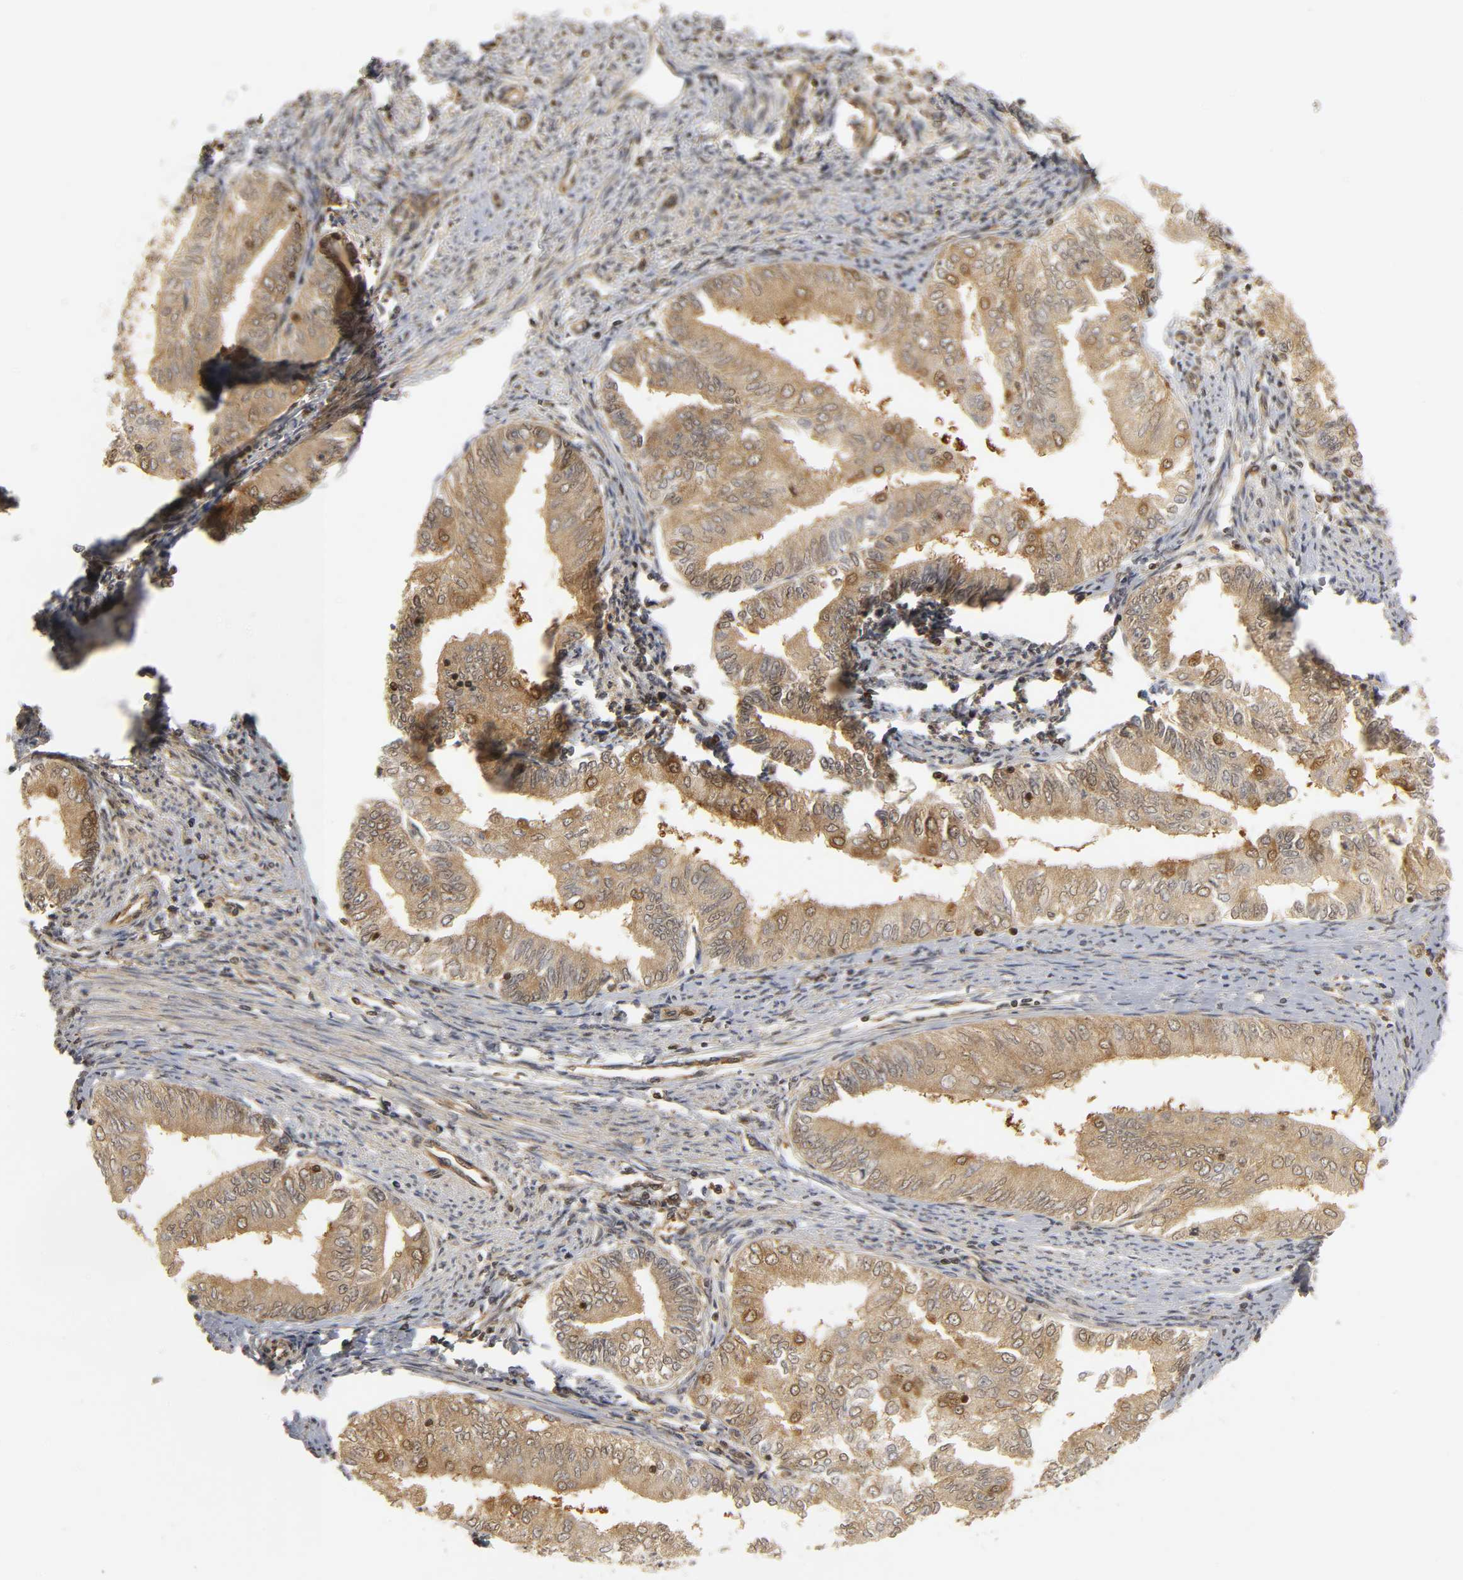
{"staining": {"intensity": "moderate", "quantity": ">75%", "location": "cytoplasmic/membranous"}, "tissue": "endometrial cancer", "cell_type": "Tumor cells", "image_type": "cancer", "snomed": [{"axis": "morphology", "description": "Adenocarcinoma, NOS"}, {"axis": "topography", "description": "Endometrium"}], "caption": "A micrograph of endometrial cancer stained for a protein displays moderate cytoplasmic/membranous brown staining in tumor cells. (Stains: DAB (3,3'-diaminobenzidine) in brown, nuclei in blue, Microscopy: brightfield microscopy at high magnification).", "gene": "PARK7", "patient": {"sex": "female", "age": 66}}